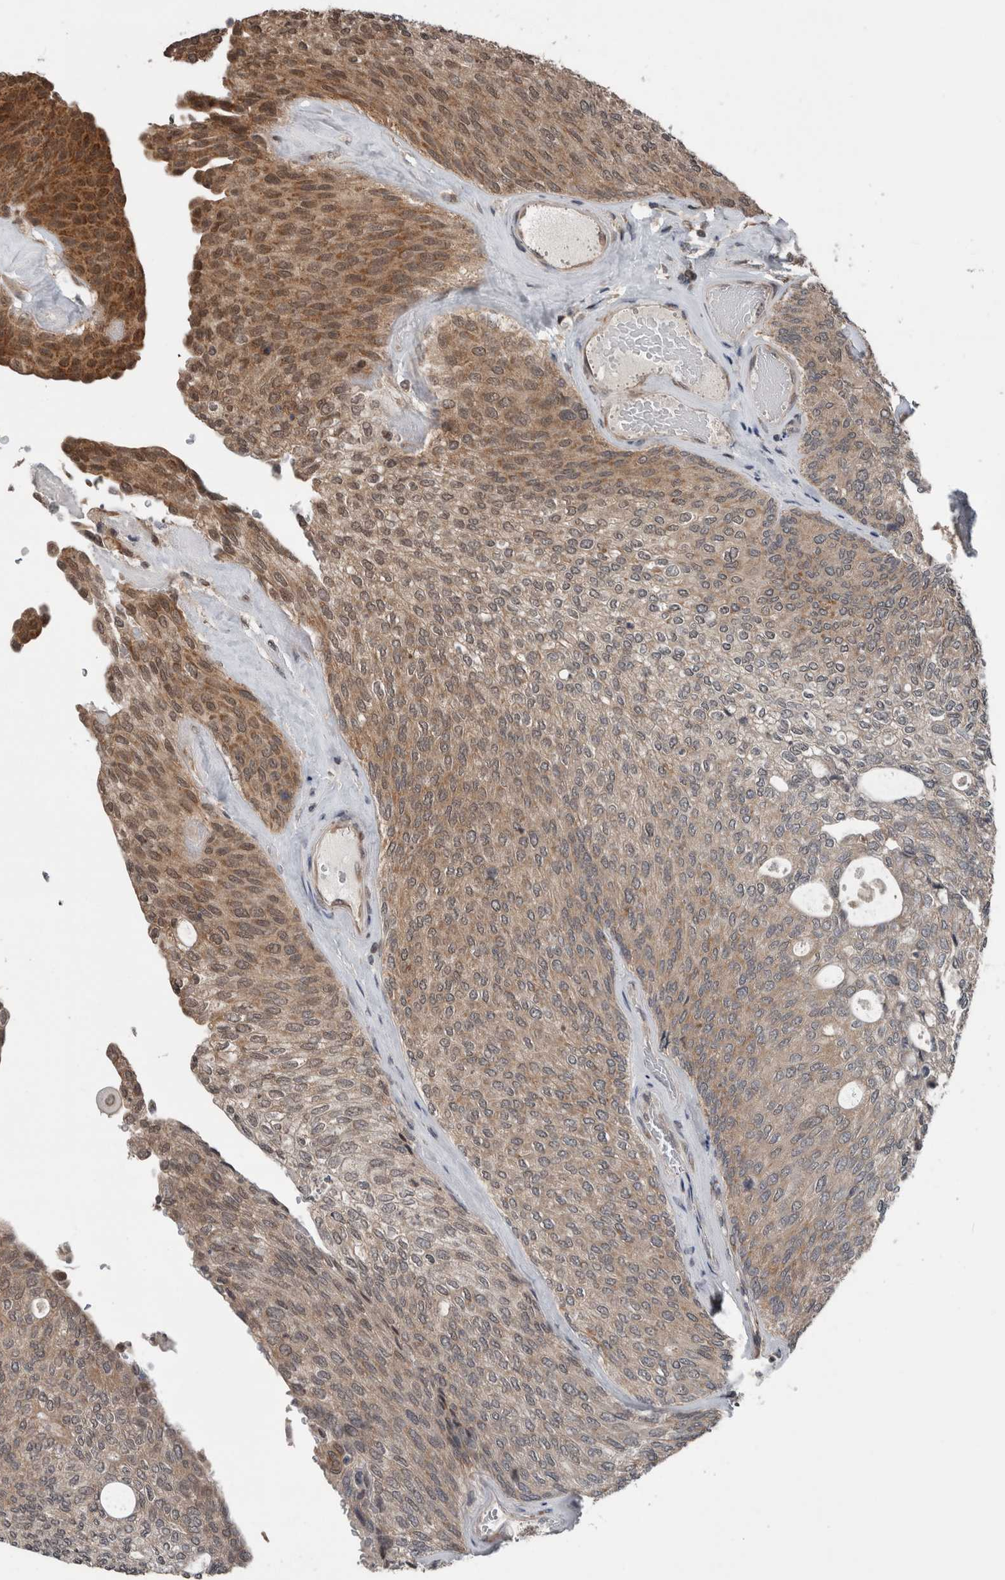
{"staining": {"intensity": "moderate", "quantity": "25%-75%", "location": "cytoplasmic/membranous"}, "tissue": "urothelial cancer", "cell_type": "Tumor cells", "image_type": "cancer", "snomed": [{"axis": "morphology", "description": "Urothelial carcinoma, Low grade"}, {"axis": "topography", "description": "Urinary bladder"}], "caption": "This is a photomicrograph of immunohistochemistry (IHC) staining of low-grade urothelial carcinoma, which shows moderate staining in the cytoplasmic/membranous of tumor cells.", "gene": "ENY2", "patient": {"sex": "female", "age": 79}}